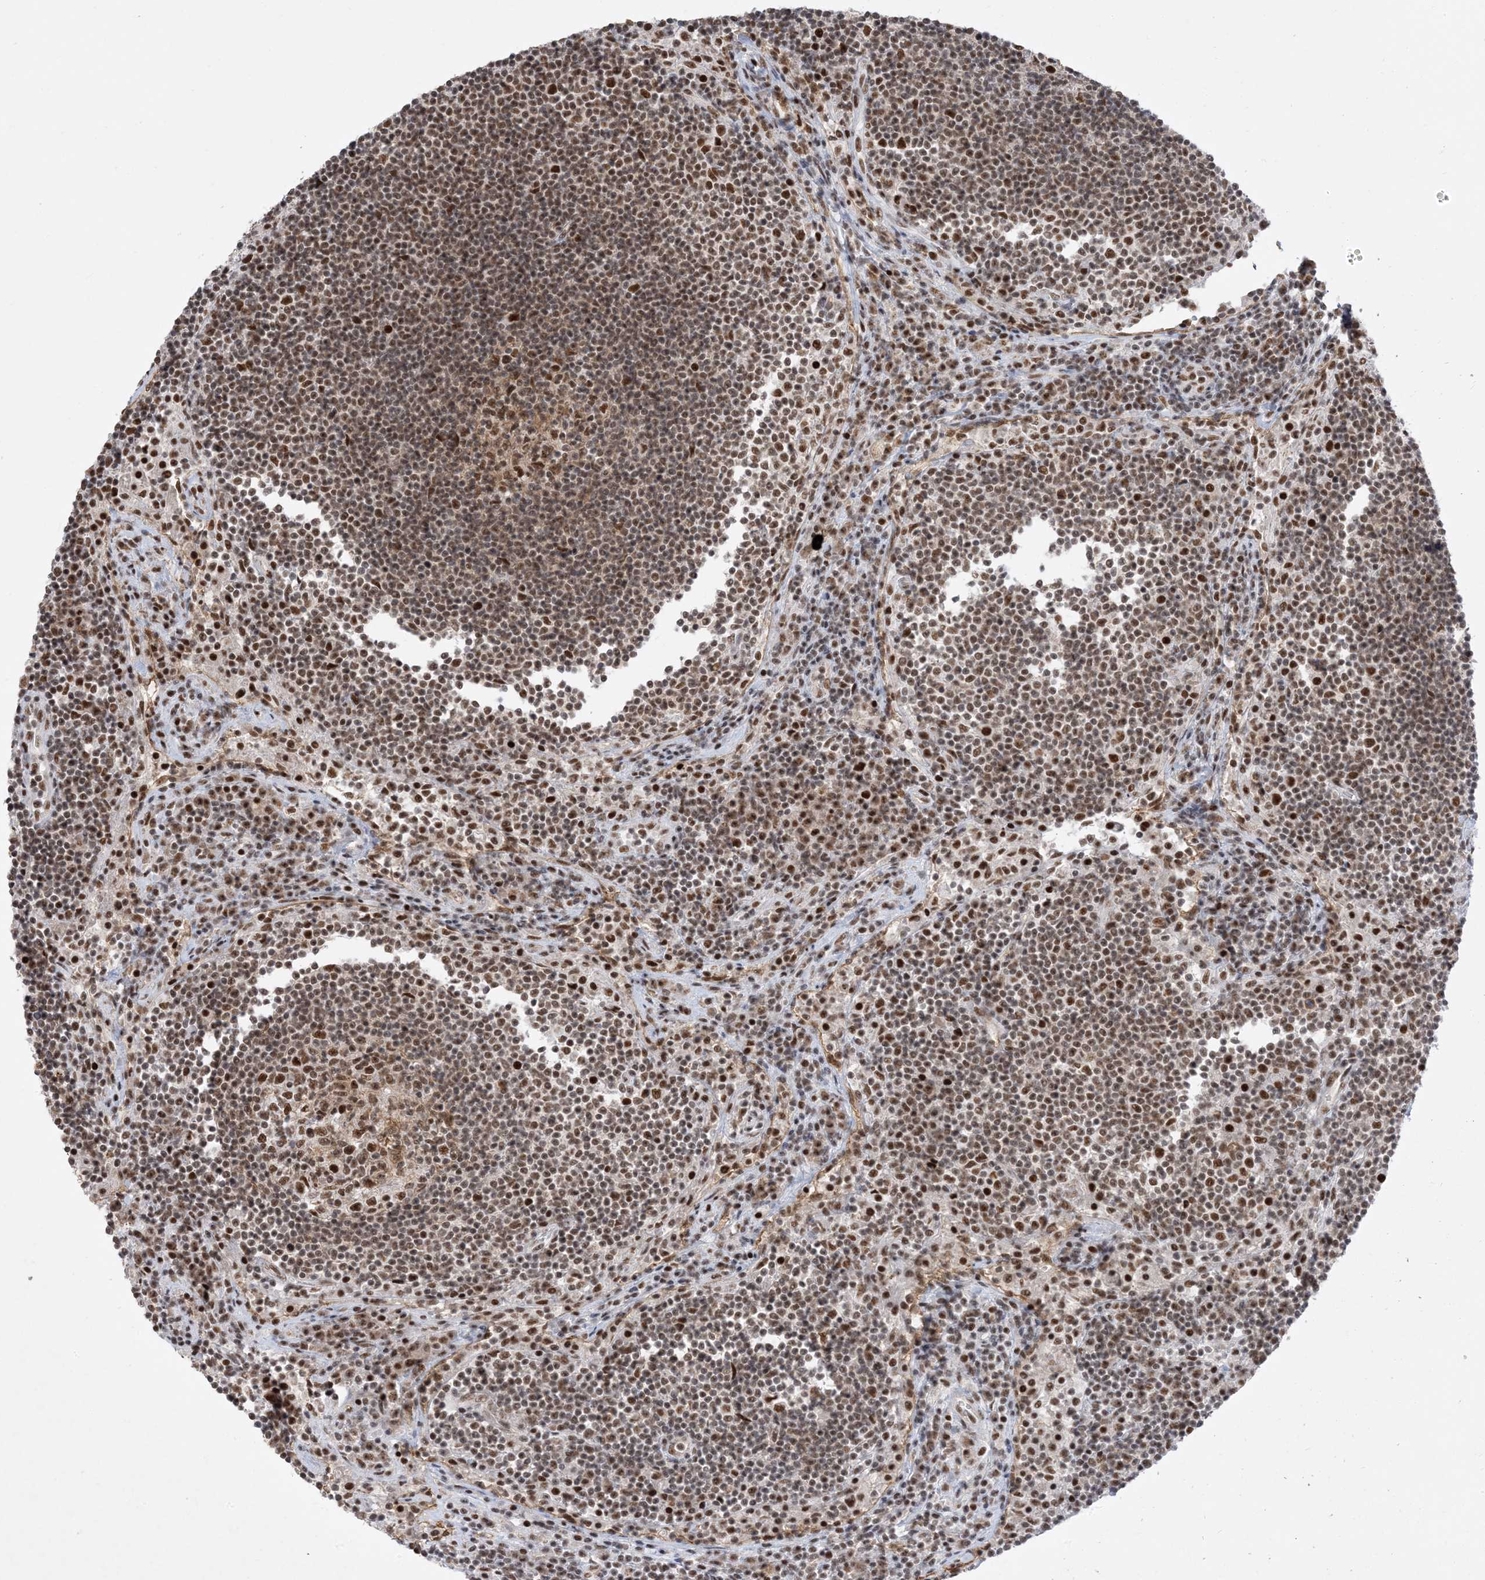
{"staining": {"intensity": "moderate", "quantity": "25%-75%", "location": "nuclear"}, "tissue": "lymph node", "cell_type": "Germinal center cells", "image_type": "normal", "snomed": [{"axis": "morphology", "description": "Normal tissue, NOS"}, {"axis": "topography", "description": "Lymph node"}], "caption": "High-magnification brightfield microscopy of normal lymph node stained with DAB (3,3'-diaminobenzidine) (brown) and counterstained with hematoxylin (blue). germinal center cells exhibit moderate nuclear staining is seen in approximately25%-75% of cells. The protein is shown in brown color, while the nuclei are stained blue.", "gene": "SF3A3", "patient": {"sex": "female", "age": 53}}